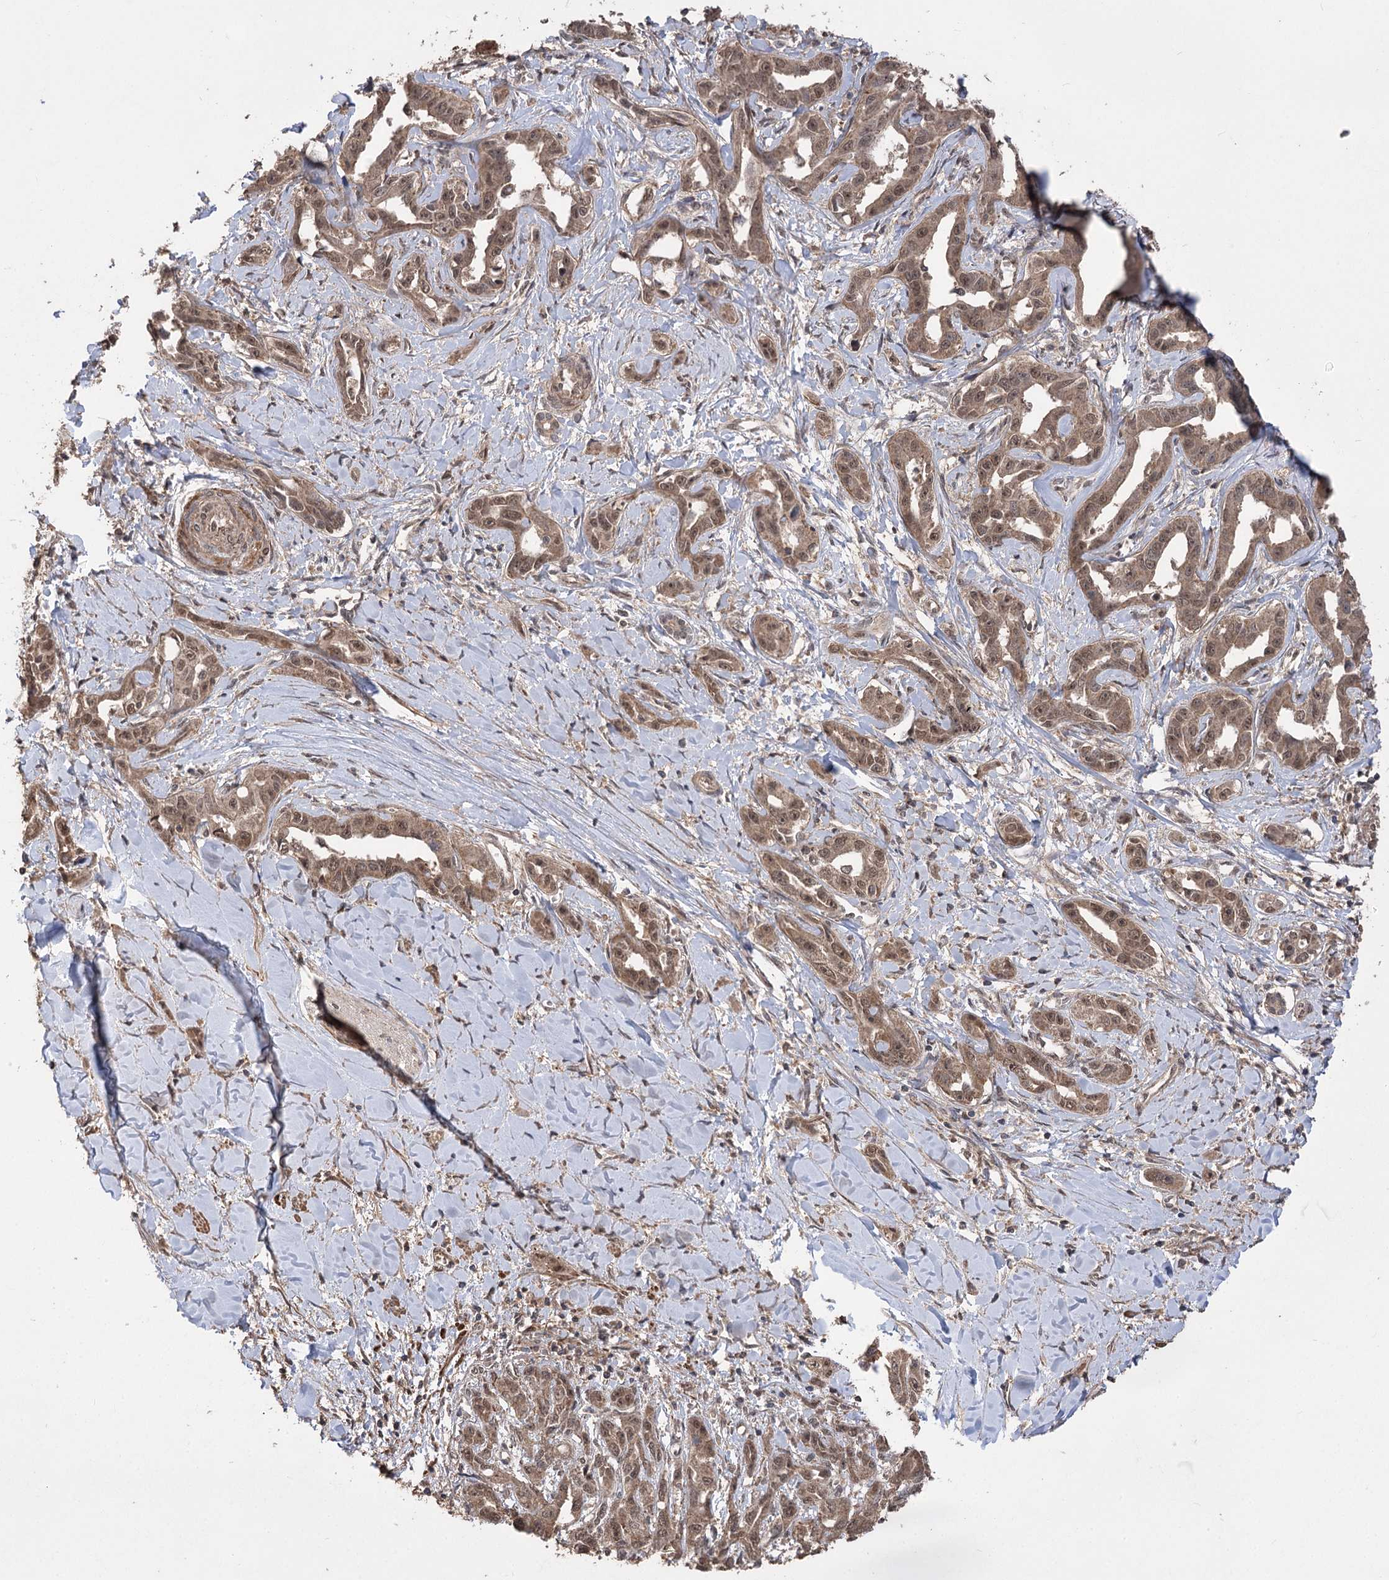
{"staining": {"intensity": "moderate", "quantity": ">75%", "location": "cytoplasmic/membranous,nuclear"}, "tissue": "liver cancer", "cell_type": "Tumor cells", "image_type": "cancer", "snomed": [{"axis": "morphology", "description": "Cholangiocarcinoma"}, {"axis": "topography", "description": "Liver"}], "caption": "Liver cholangiocarcinoma was stained to show a protein in brown. There is medium levels of moderate cytoplasmic/membranous and nuclear positivity in approximately >75% of tumor cells.", "gene": "TENM2", "patient": {"sex": "male", "age": 59}}